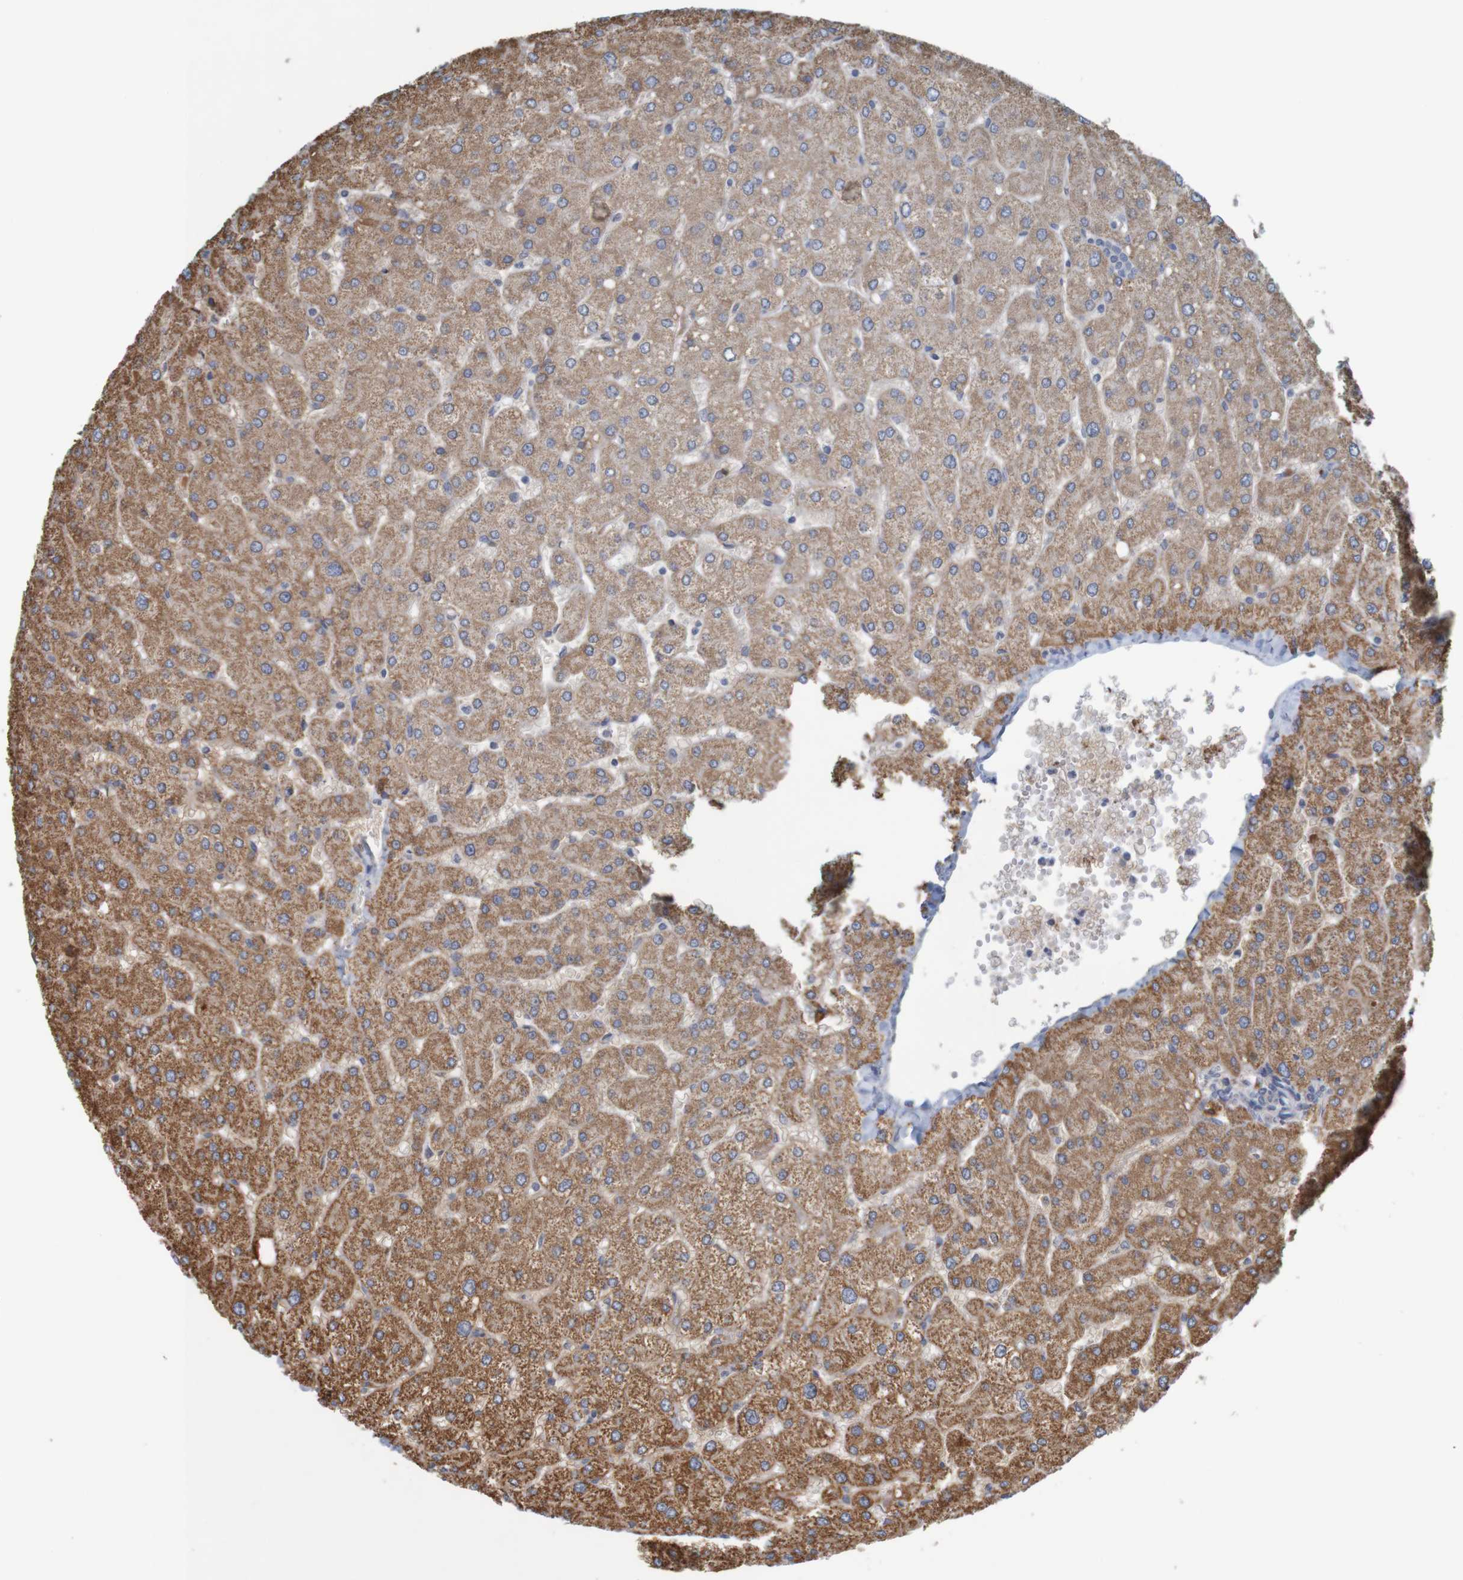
{"staining": {"intensity": "weak", "quantity": ">75%", "location": "cytoplasmic/membranous"}, "tissue": "liver", "cell_type": "Cholangiocytes", "image_type": "normal", "snomed": [{"axis": "morphology", "description": "Normal tissue, NOS"}, {"axis": "topography", "description": "Liver"}], "caption": "Immunohistochemistry (IHC) (DAB) staining of benign liver exhibits weak cytoplasmic/membranous protein staining in about >75% of cholangiocytes.", "gene": "B3GAT2", "patient": {"sex": "male", "age": 55}}